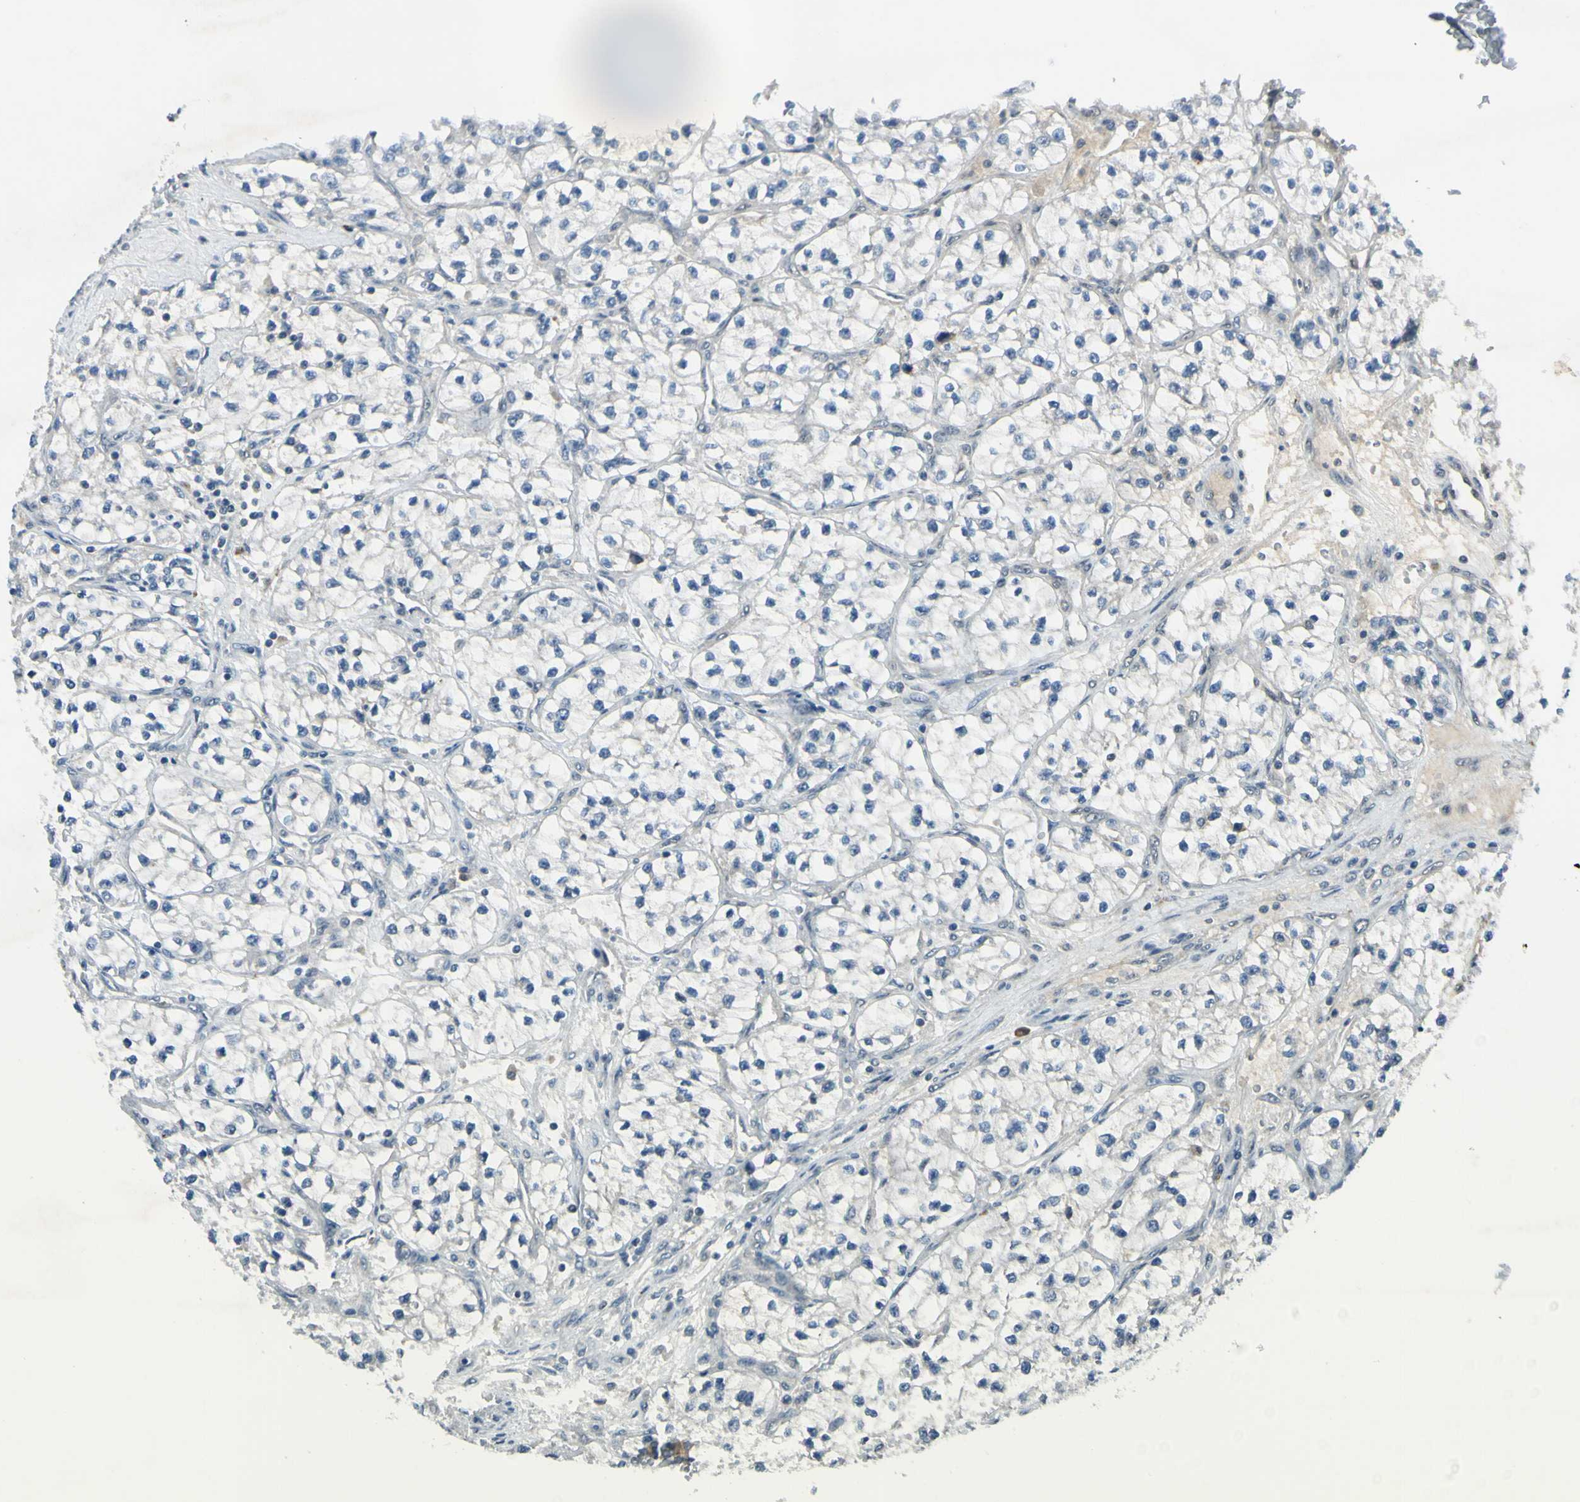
{"staining": {"intensity": "negative", "quantity": "none", "location": "none"}, "tissue": "renal cancer", "cell_type": "Tumor cells", "image_type": "cancer", "snomed": [{"axis": "morphology", "description": "Adenocarcinoma, NOS"}, {"axis": "topography", "description": "Kidney"}], "caption": "Tumor cells are negative for brown protein staining in renal adenocarcinoma. Brightfield microscopy of immunohistochemistry stained with DAB (brown) and hematoxylin (blue), captured at high magnification.", "gene": "PSMD5", "patient": {"sex": "female", "age": 57}}